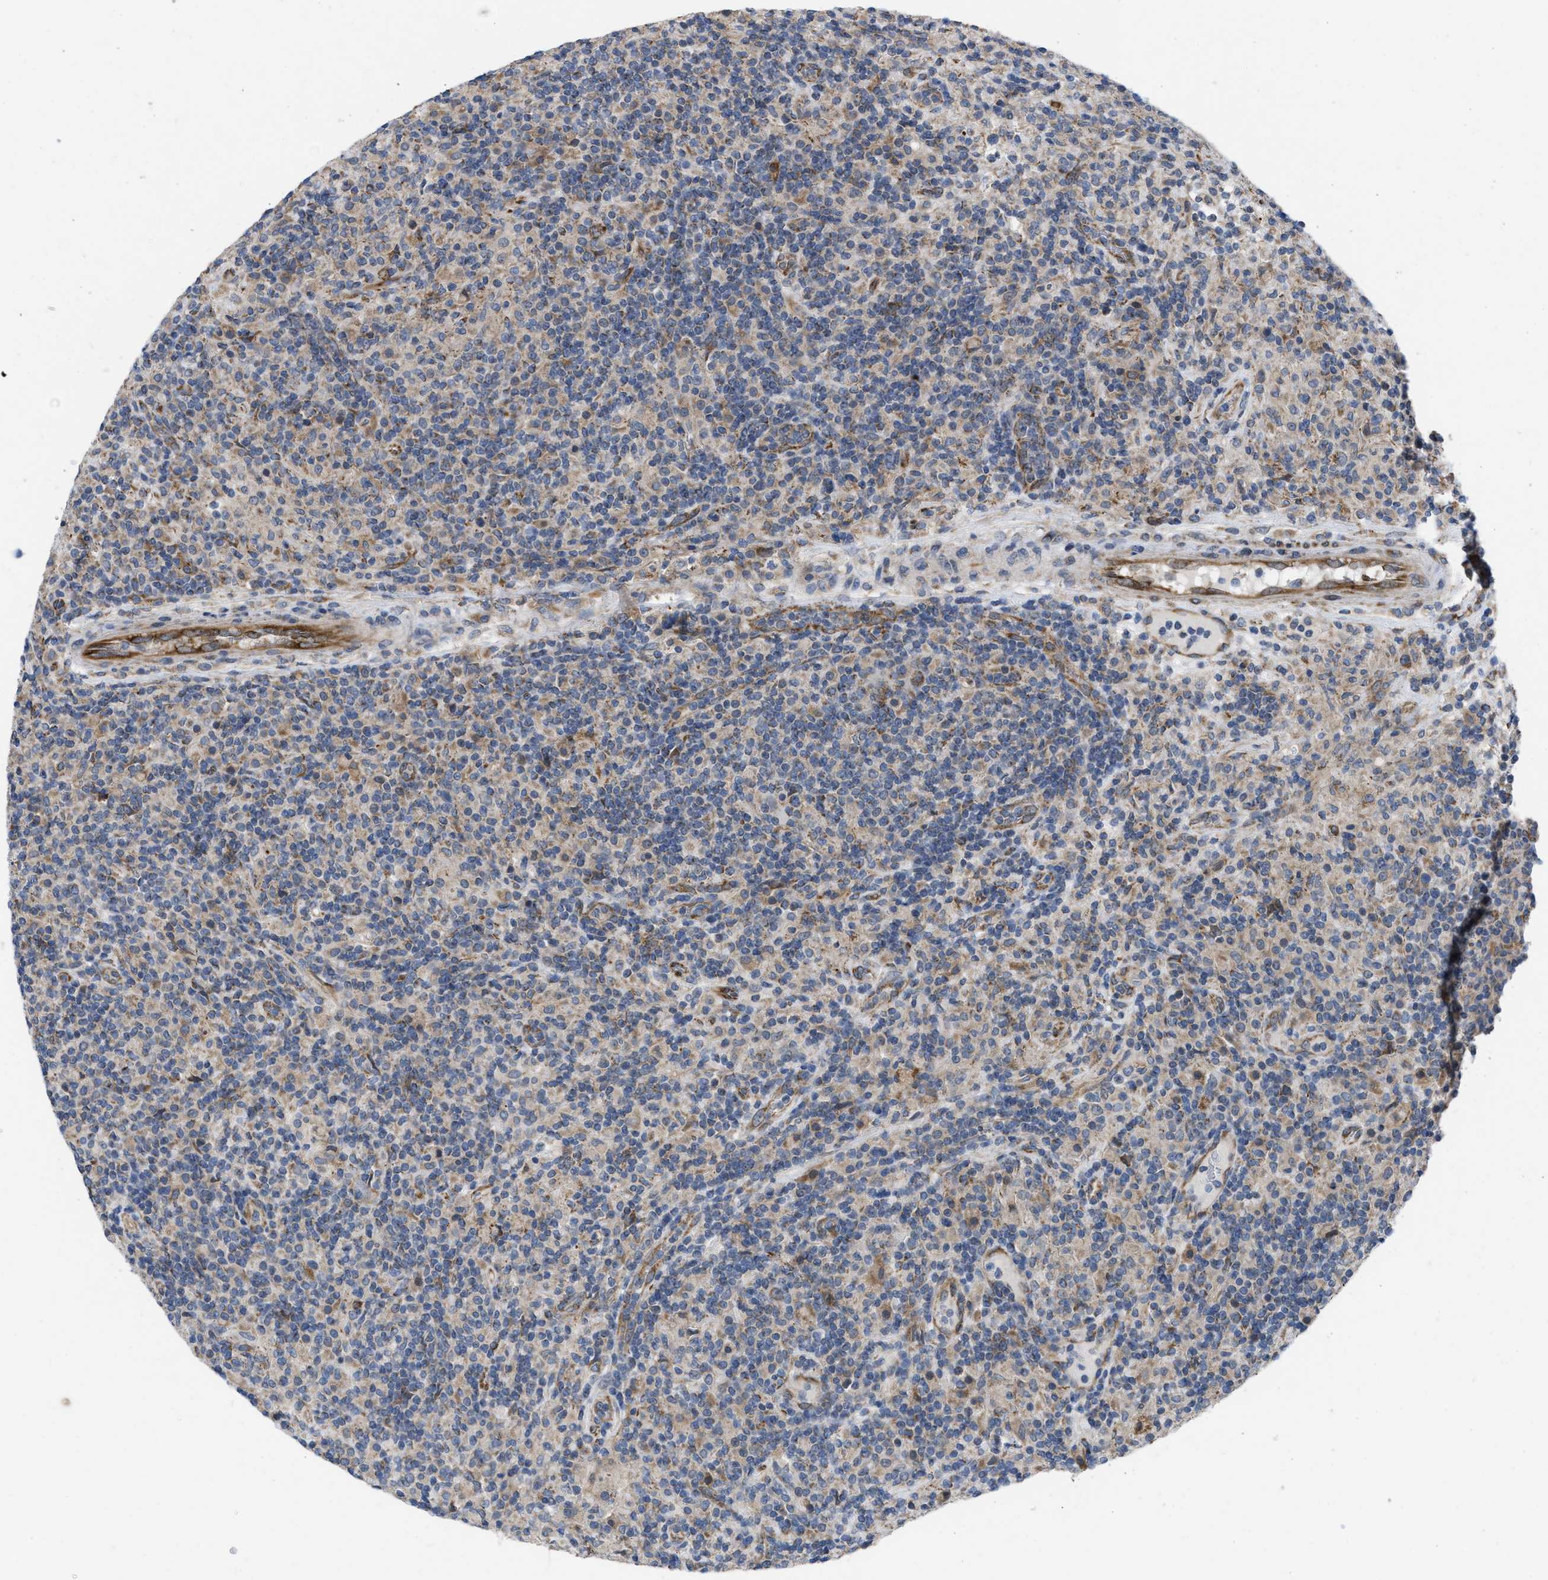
{"staining": {"intensity": "weak", "quantity": ">75%", "location": "cytoplasmic/membranous"}, "tissue": "lymphoma", "cell_type": "Tumor cells", "image_type": "cancer", "snomed": [{"axis": "morphology", "description": "Hodgkin's disease, NOS"}, {"axis": "topography", "description": "Lymph node"}], "caption": "Immunohistochemistry histopathology image of neoplastic tissue: human Hodgkin's disease stained using immunohistochemistry exhibits low levels of weak protein expression localized specifically in the cytoplasmic/membranous of tumor cells, appearing as a cytoplasmic/membranous brown color.", "gene": "EOGT", "patient": {"sex": "male", "age": 70}}